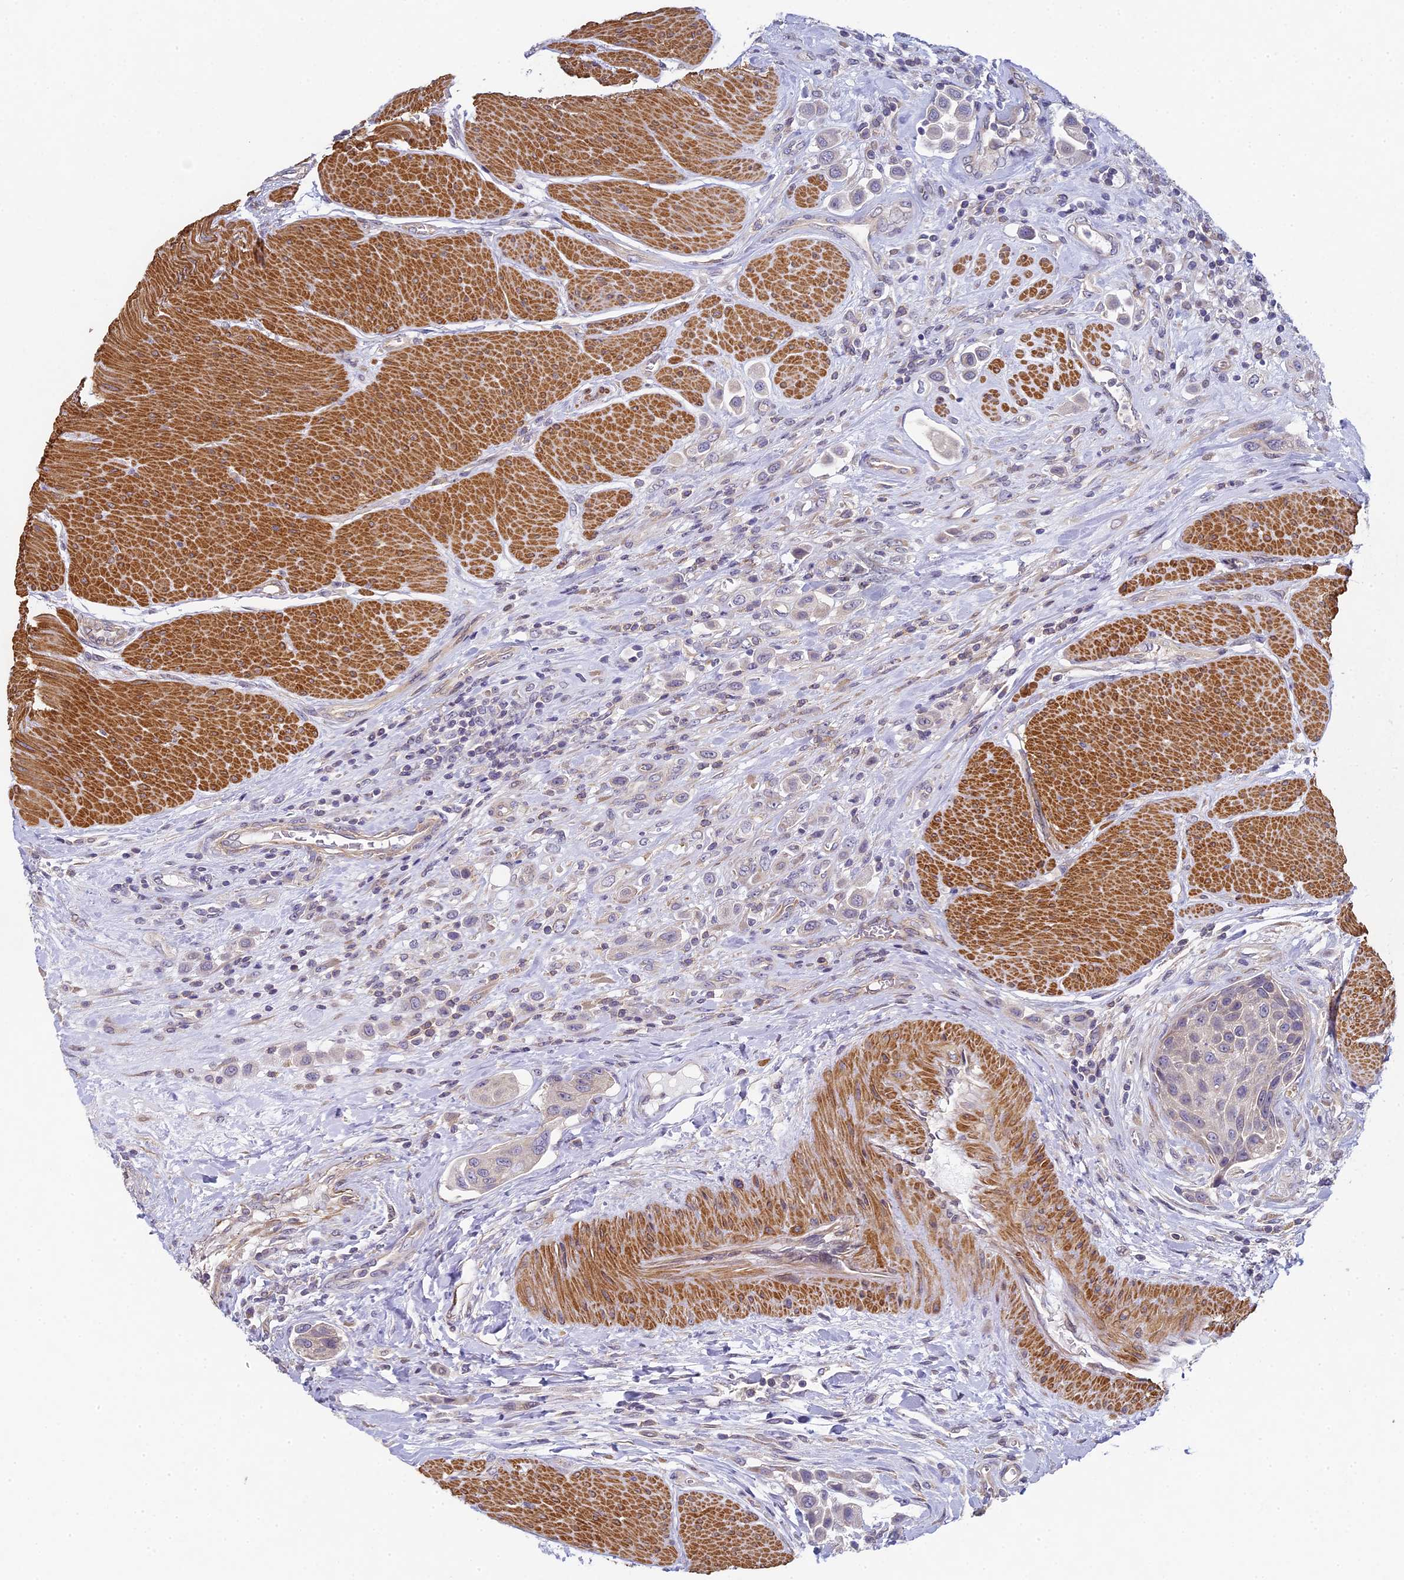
{"staining": {"intensity": "negative", "quantity": "none", "location": "none"}, "tissue": "urothelial cancer", "cell_type": "Tumor cells", "image_type": "cancer", "snomed": [{"axis": "morphology", "description": "Urothelial carcinoma, High grade"}, {"axis": "topography", "description": "Urinary bladder"}], "caption": "Protein analysis of urothelial cancer demonstrates no significant positivity in tumor cells.", "gene": "DIXDC1", "patient": {"sex": "male", "age": 50}}